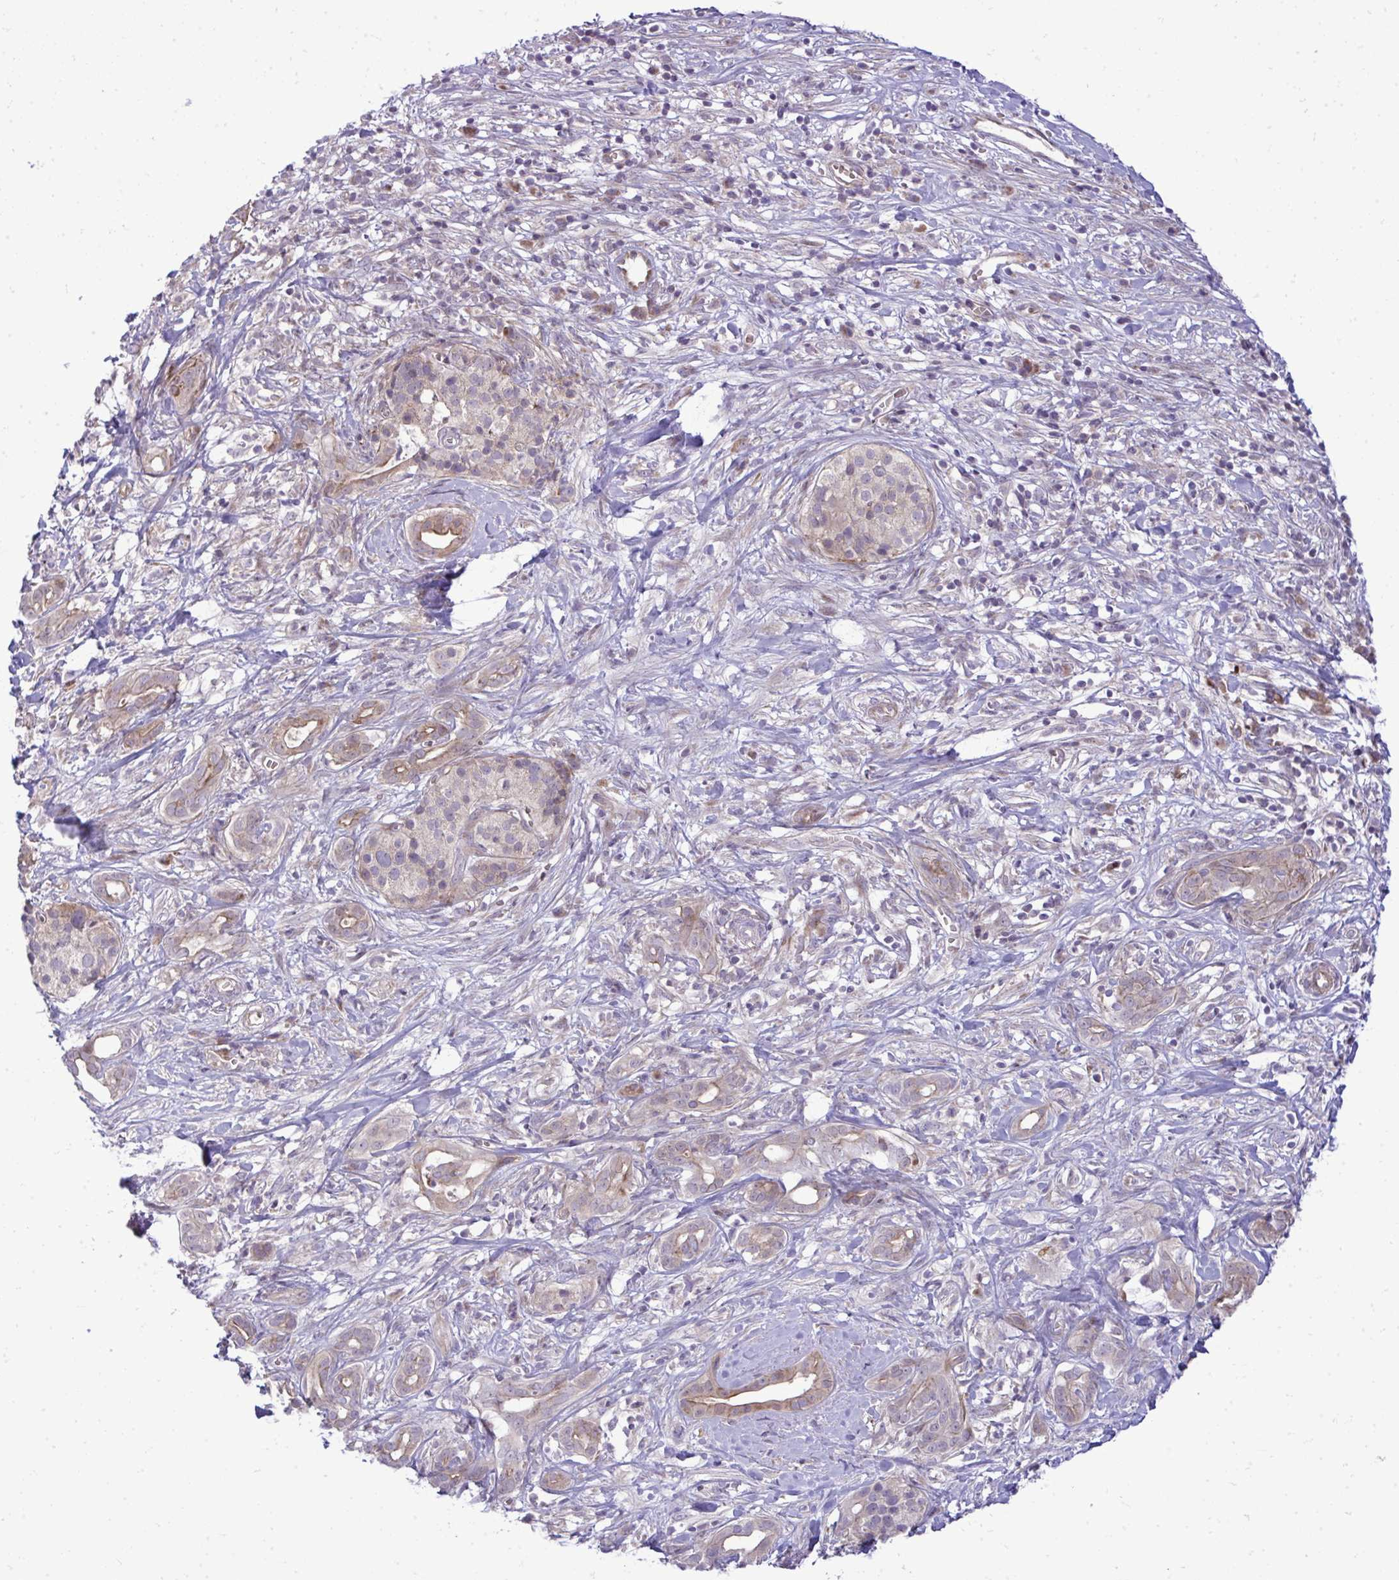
{"staining": {"intensity": "weak", "quantity": "25%-75%", "location": "cytoplasmic/membranous"}, "tissue": "pancreatic cancer", "cell_type": "Tumor cells", "image_type": "cancer", "snomed": [{"axis": "morphology", "description": "Adenocarcinoma, NOS"}, {"axis": "topography", "description": "Pancreas"}], "caption": "An image of adenocarcinoma (pancreatic) stained for a protein exhibits weak cytoplasmic/membranous brown staining in tumor cells. (brown staining indicates protein expression, while blue staining denotes nuclei).", "gene": "ZSCAN9", "patient": {"sex": "male", "age": 61}}